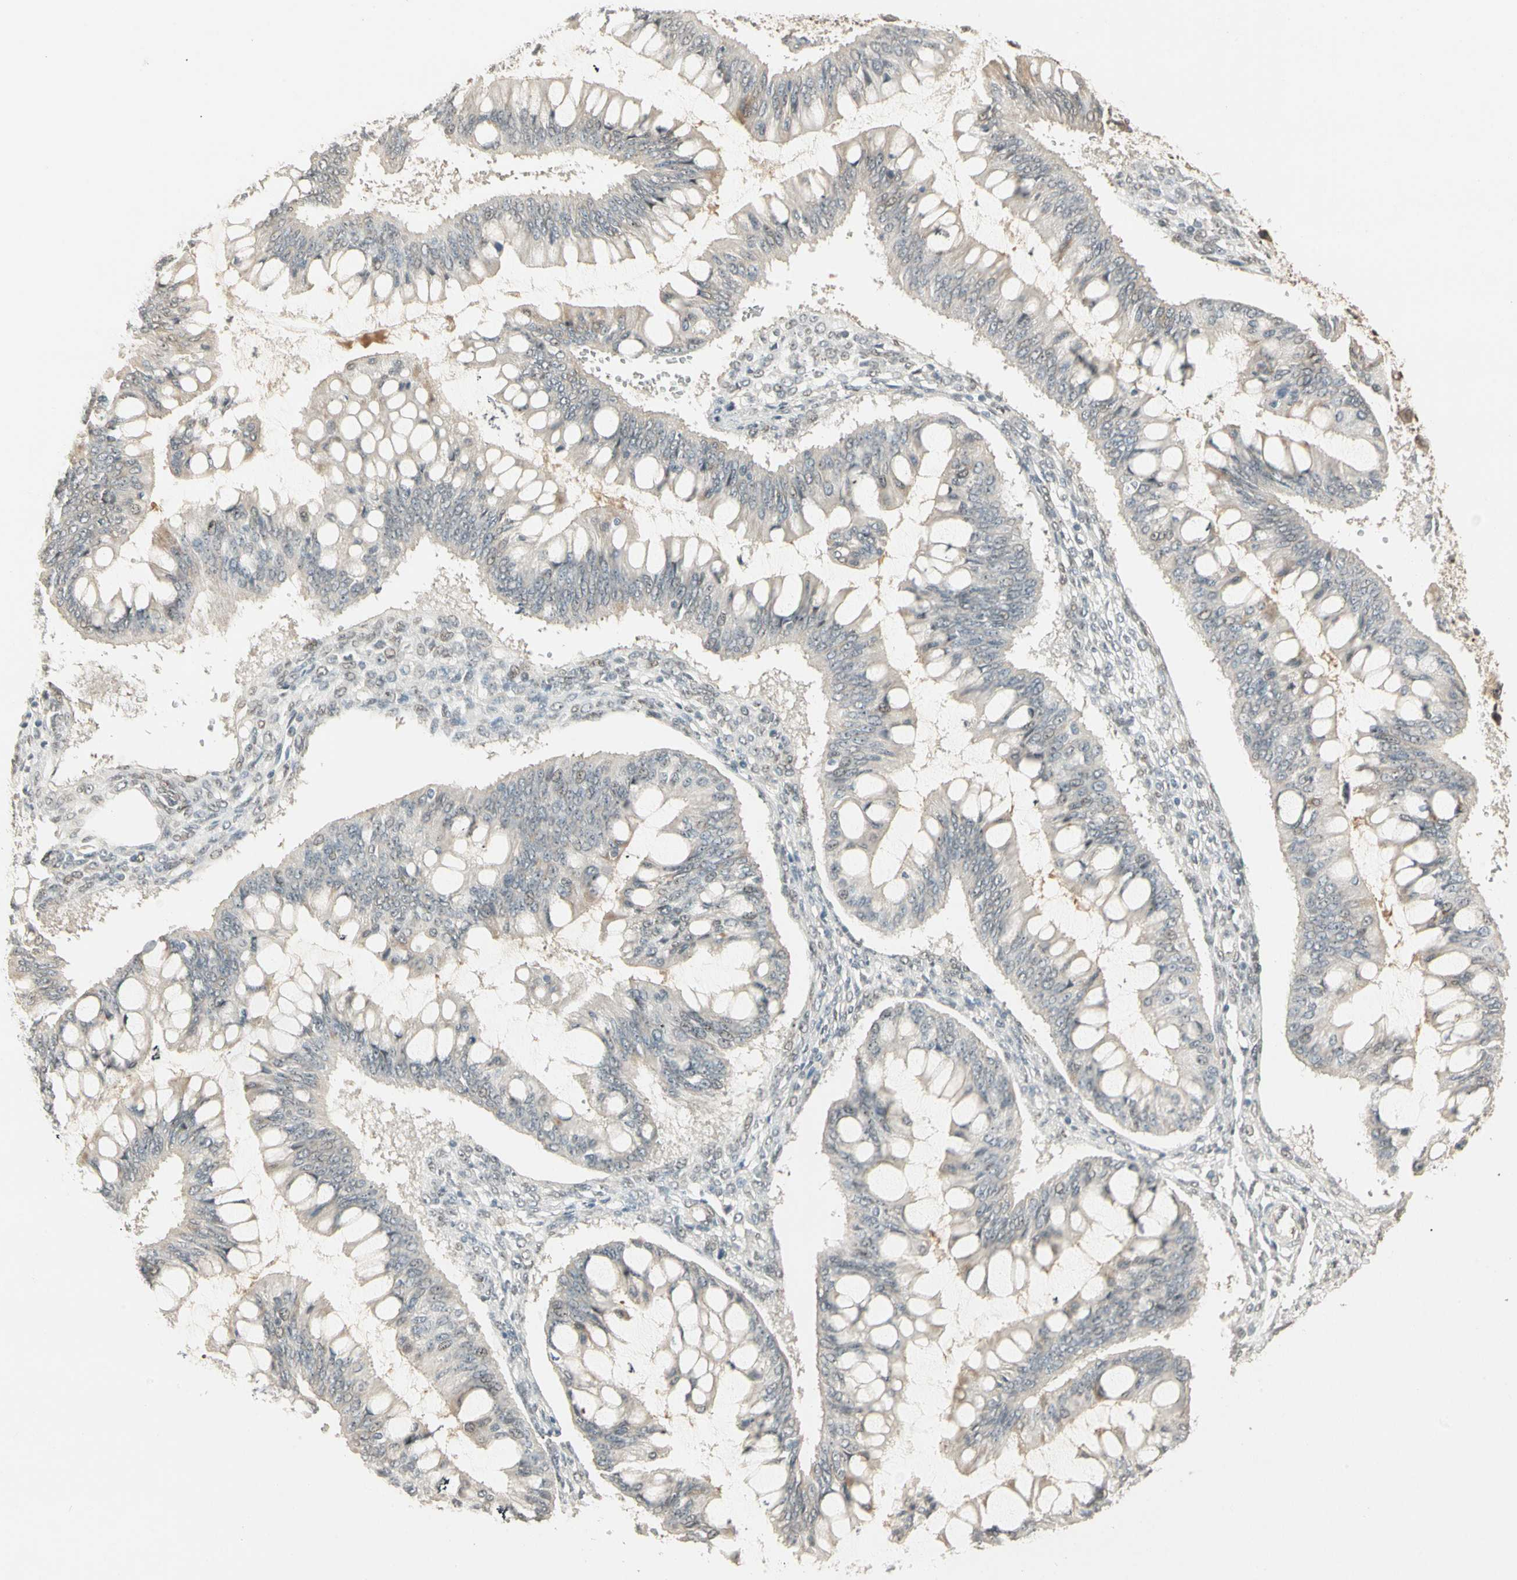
{"staining": {"intensity": "weak", "quantity": "25%-75%", "location": "cytoplasmic/membranous"}, "tissue": "ovarian cancer", "cell_type": "Tumor cells", "image_type": "cancer", "snomed": [{"axis": "morphology", "description": "Cystadenocarcinoma, mucinous, NOS"}, {"axis": "topography", "description": "Ovary"}], "caption": "This histopathology image exhibits immunohistochemistry (IHC) staining of human mucinous cystadenocarcinoma (ovarian), with low weak cytoplasmic/membranous staining in about 25%-75% of tumor cells.", "gene": "ETV4", "patient": {"sex": "female", "age": 73}}